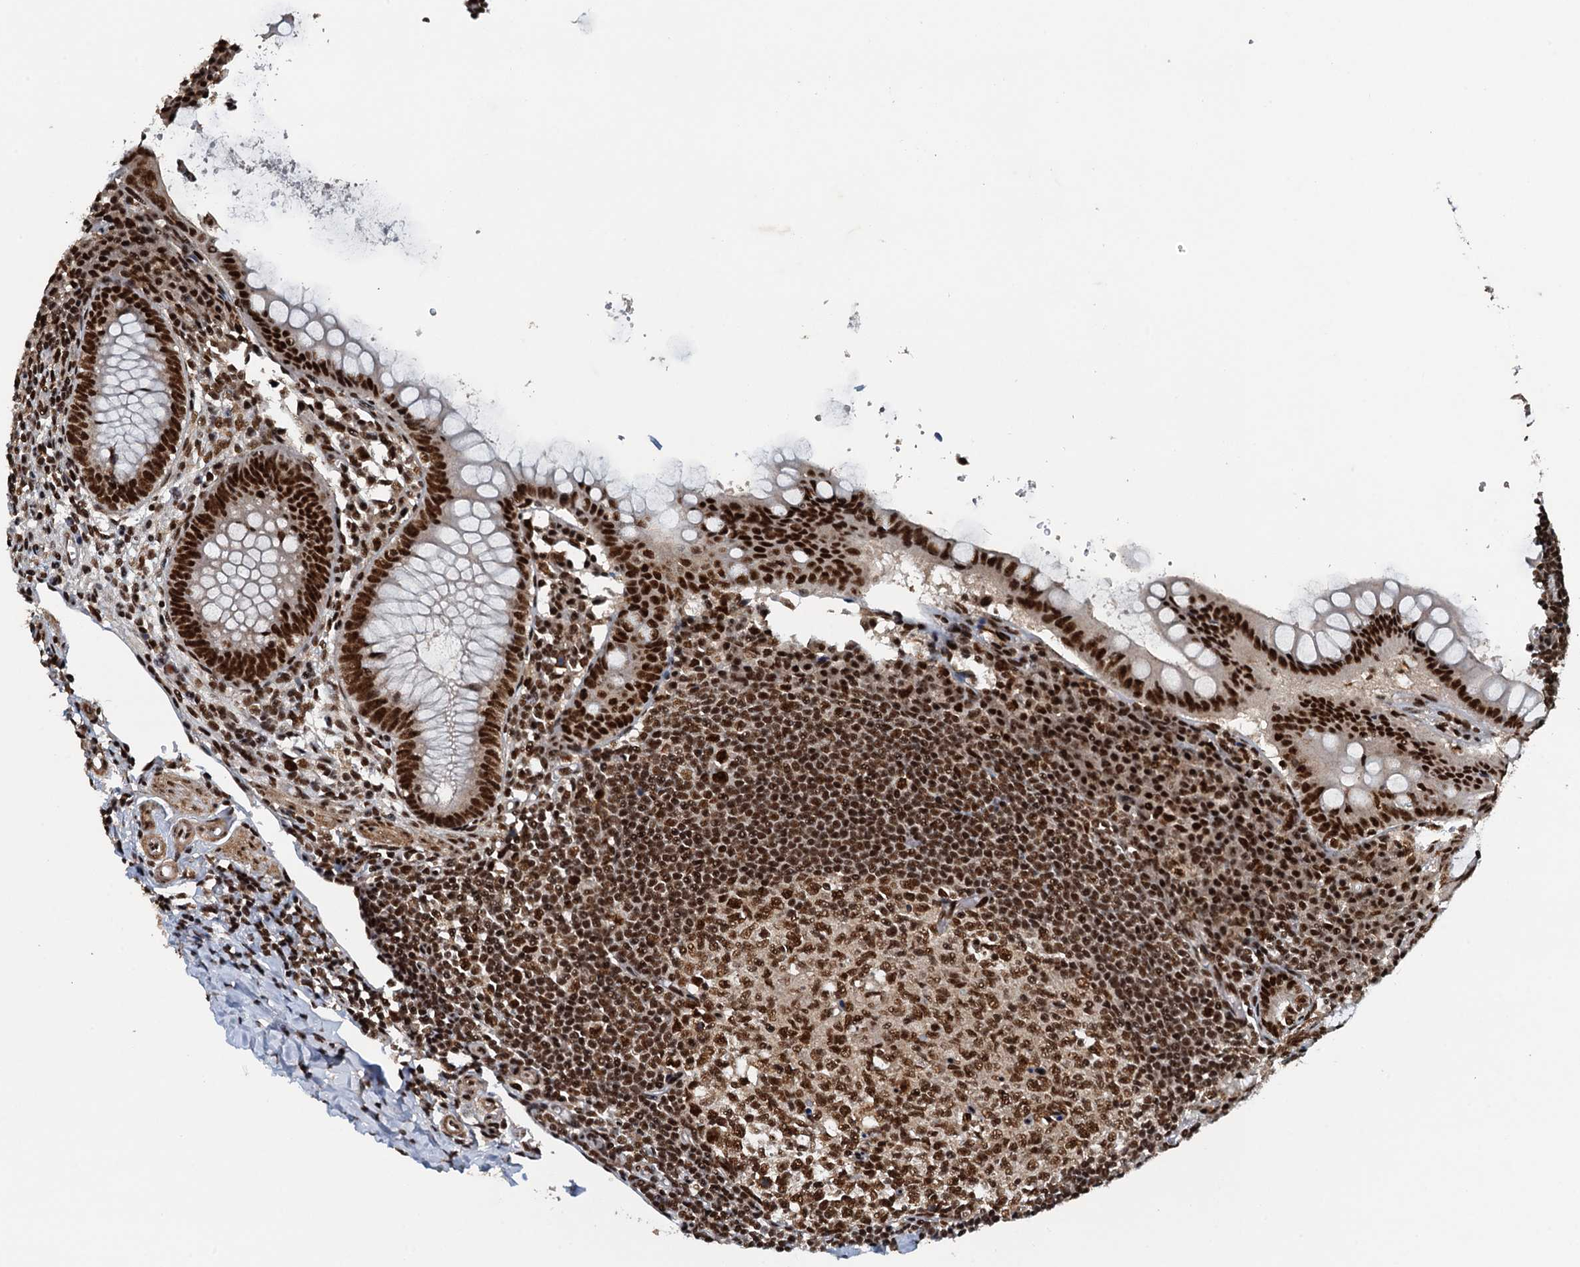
{"staining": {"intensity": "strong", "quantity": ">75%", "location": "nuclear"}, "tissue": "appendix", "cell_type": "Glandular cells", "image_type": "normal", "snomed": [{"axis": "morphology", "description": "Normal tissue, NOS"}, {"axis": "topography", "description": "Appendix"}], "caption": "Protein staining demonstrates strong nuclear expression in about >75% of glandular cells in unremarkable appendix. The protein is shown in brown color, while the nuclei are stained blue.", "gene": "ZC3H18", "patient": {"sex": "female", "age": 33}}